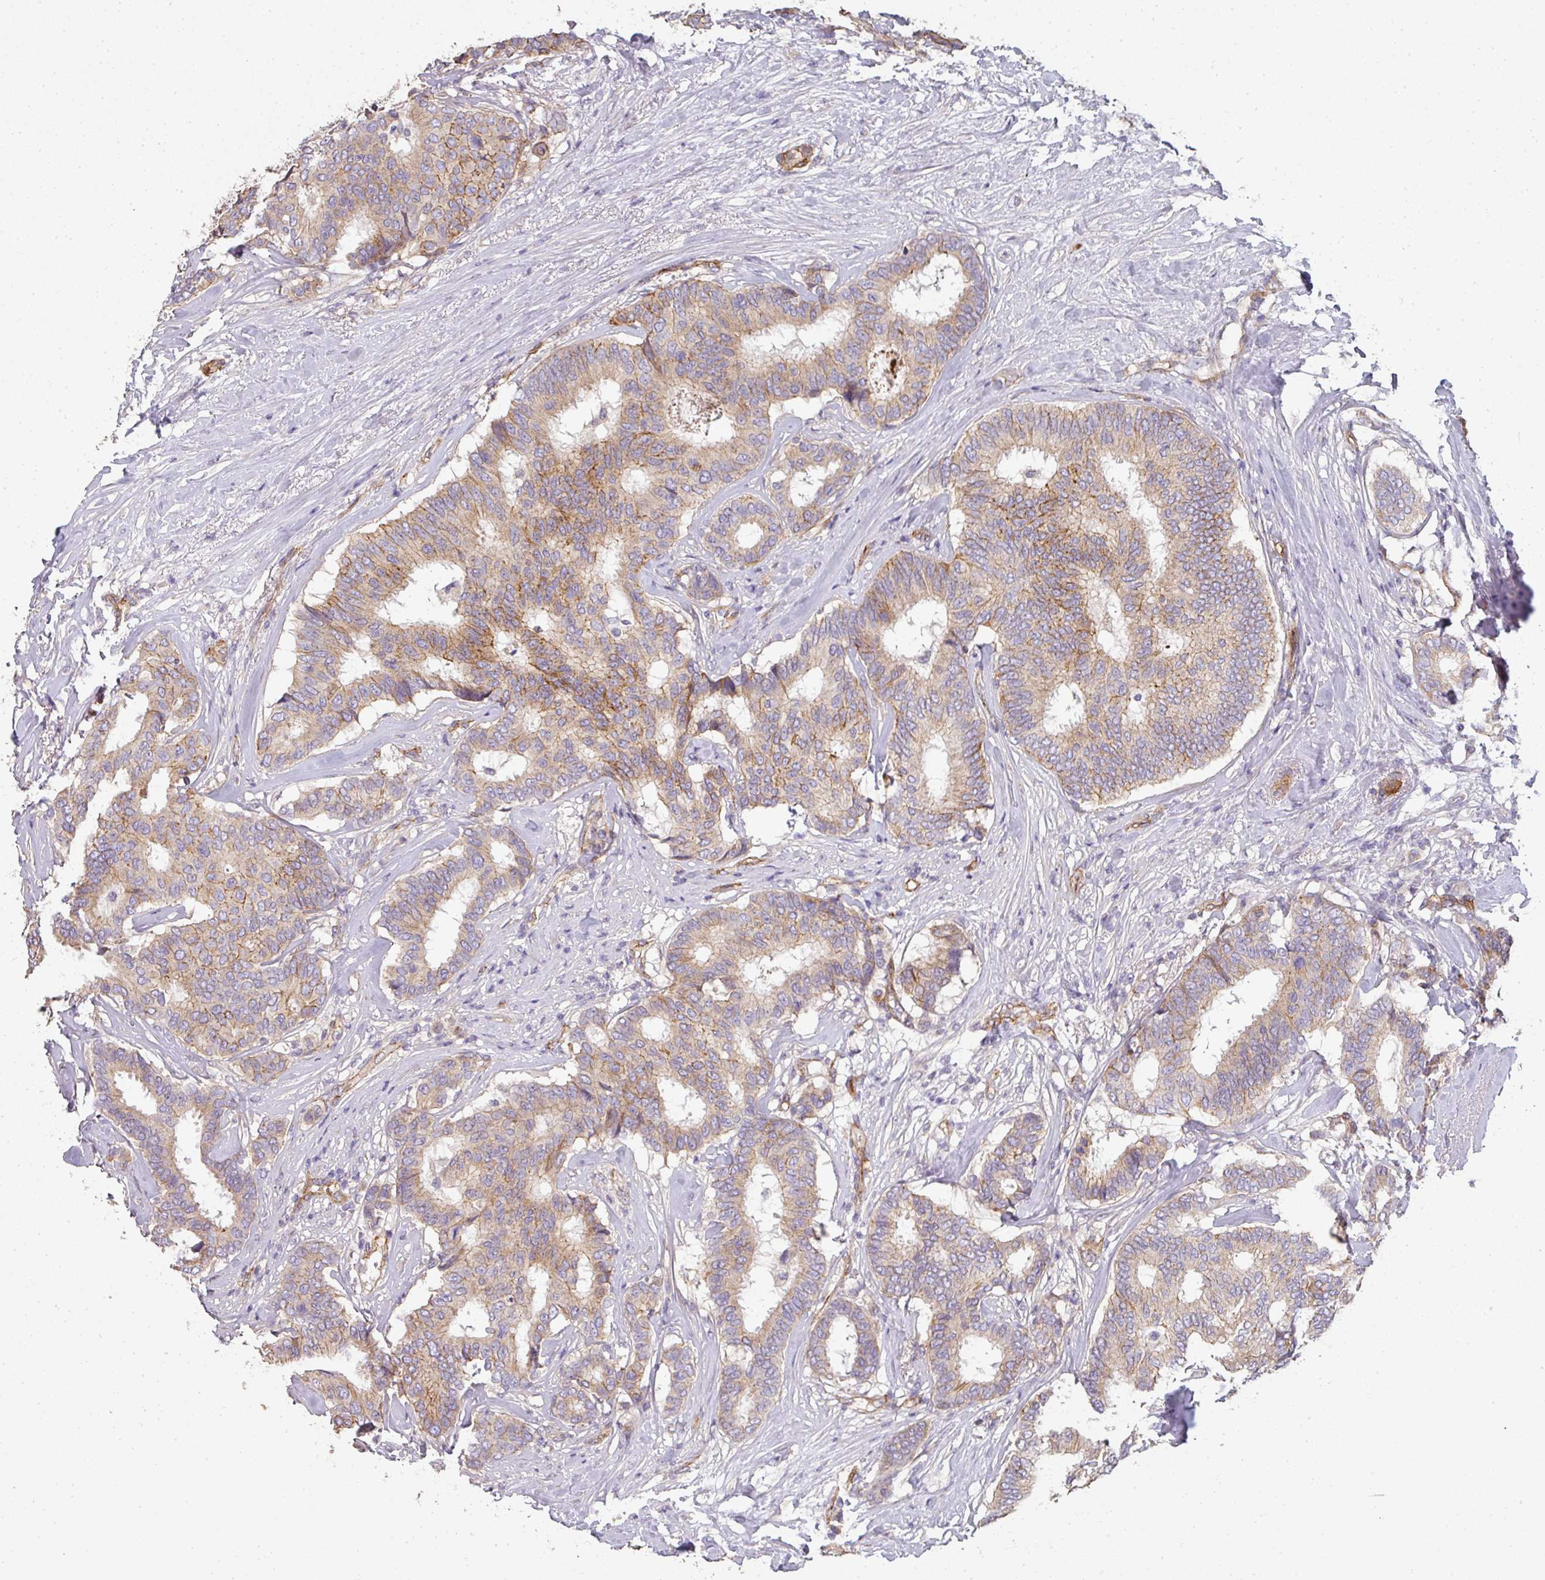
{"staining": {"intensity": "moderate", "quantity": "25%-75%", "location": "cytoplasmic/membranous"}, "tissue": "breast cancer", "cell_type": "Tumor cells", "image_type": "cancer", "snomed": [{"axis": "morphology", "description": "Duct carcinoma"}, {"axis": "topography", "description": "Breast"}], "caption": "Brown immunohistochemical staining in infiltrating ductal carcinoma (breast) shows moderate cytoplasmic/membranous positivity in approximately 25%-75% of tumor cells.", "gene": "PCDH1", "patient": {"sex": "female", "age": 75}}